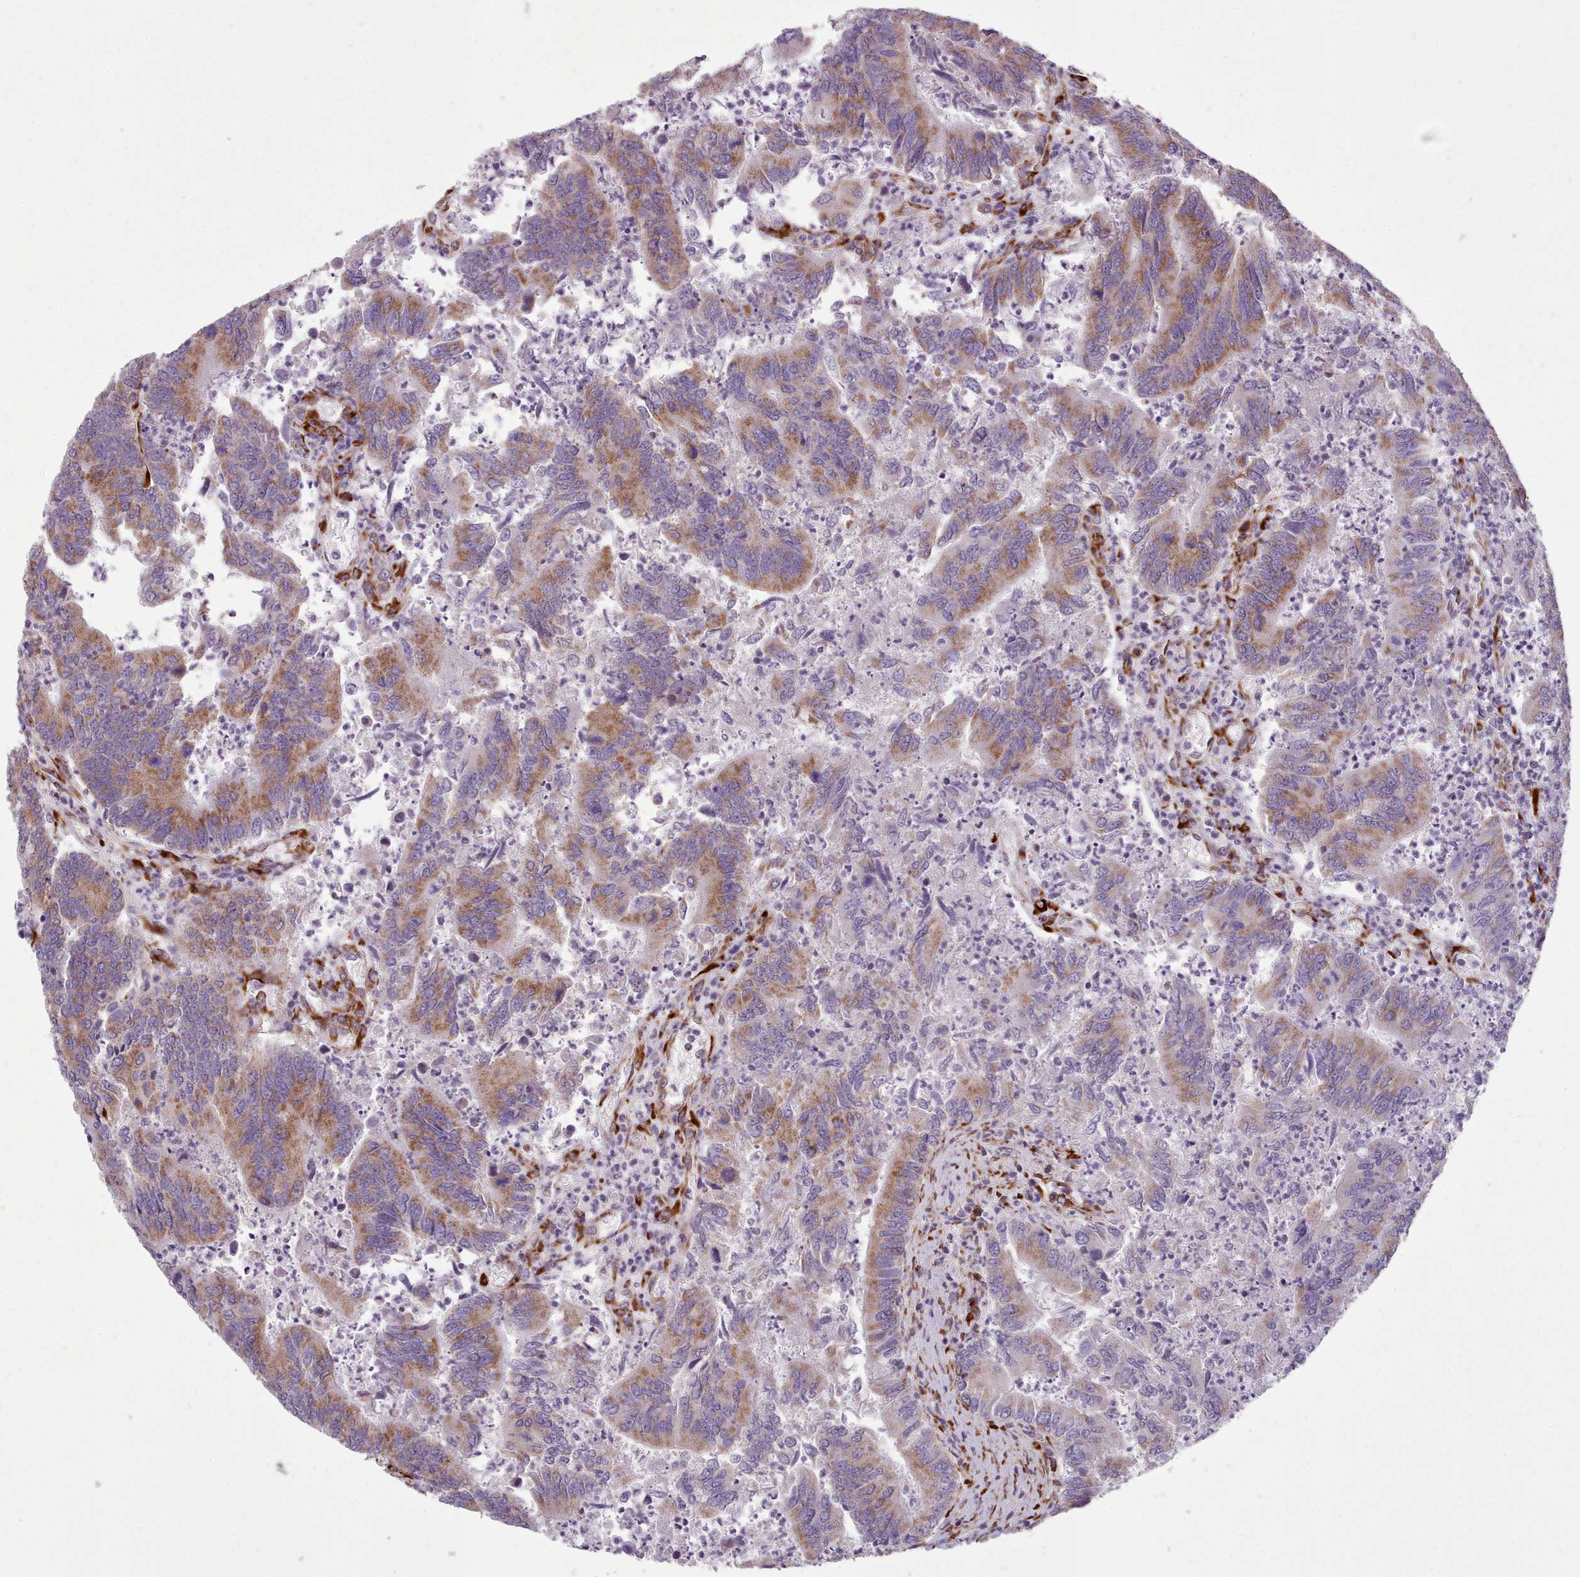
{"staining": {"intensity": "moderate", "quantity": ">75%", "location": "cytoplasmic/membranous"}, "tissue": "colorectal cancer", "cell_type": "Tumor cells", "image_type": "cancer", "snomed": [{"axis": "morphology", "description": "Adenocarcinoma, NOS"}, {"axis": "topography", "description": "Colon"}], "caption": "High-magnification brightfield microscopy of adenocarcinoma (colorectal) stained with DAB (brown) and counterstained with hematoxylin (blue). tumor cells exhibit moderate cytoplasmic/membranous positivity is identified in about>75% of cells.", "gene": "FKBP10", "patient": {"sex": "female", "age": 67}}